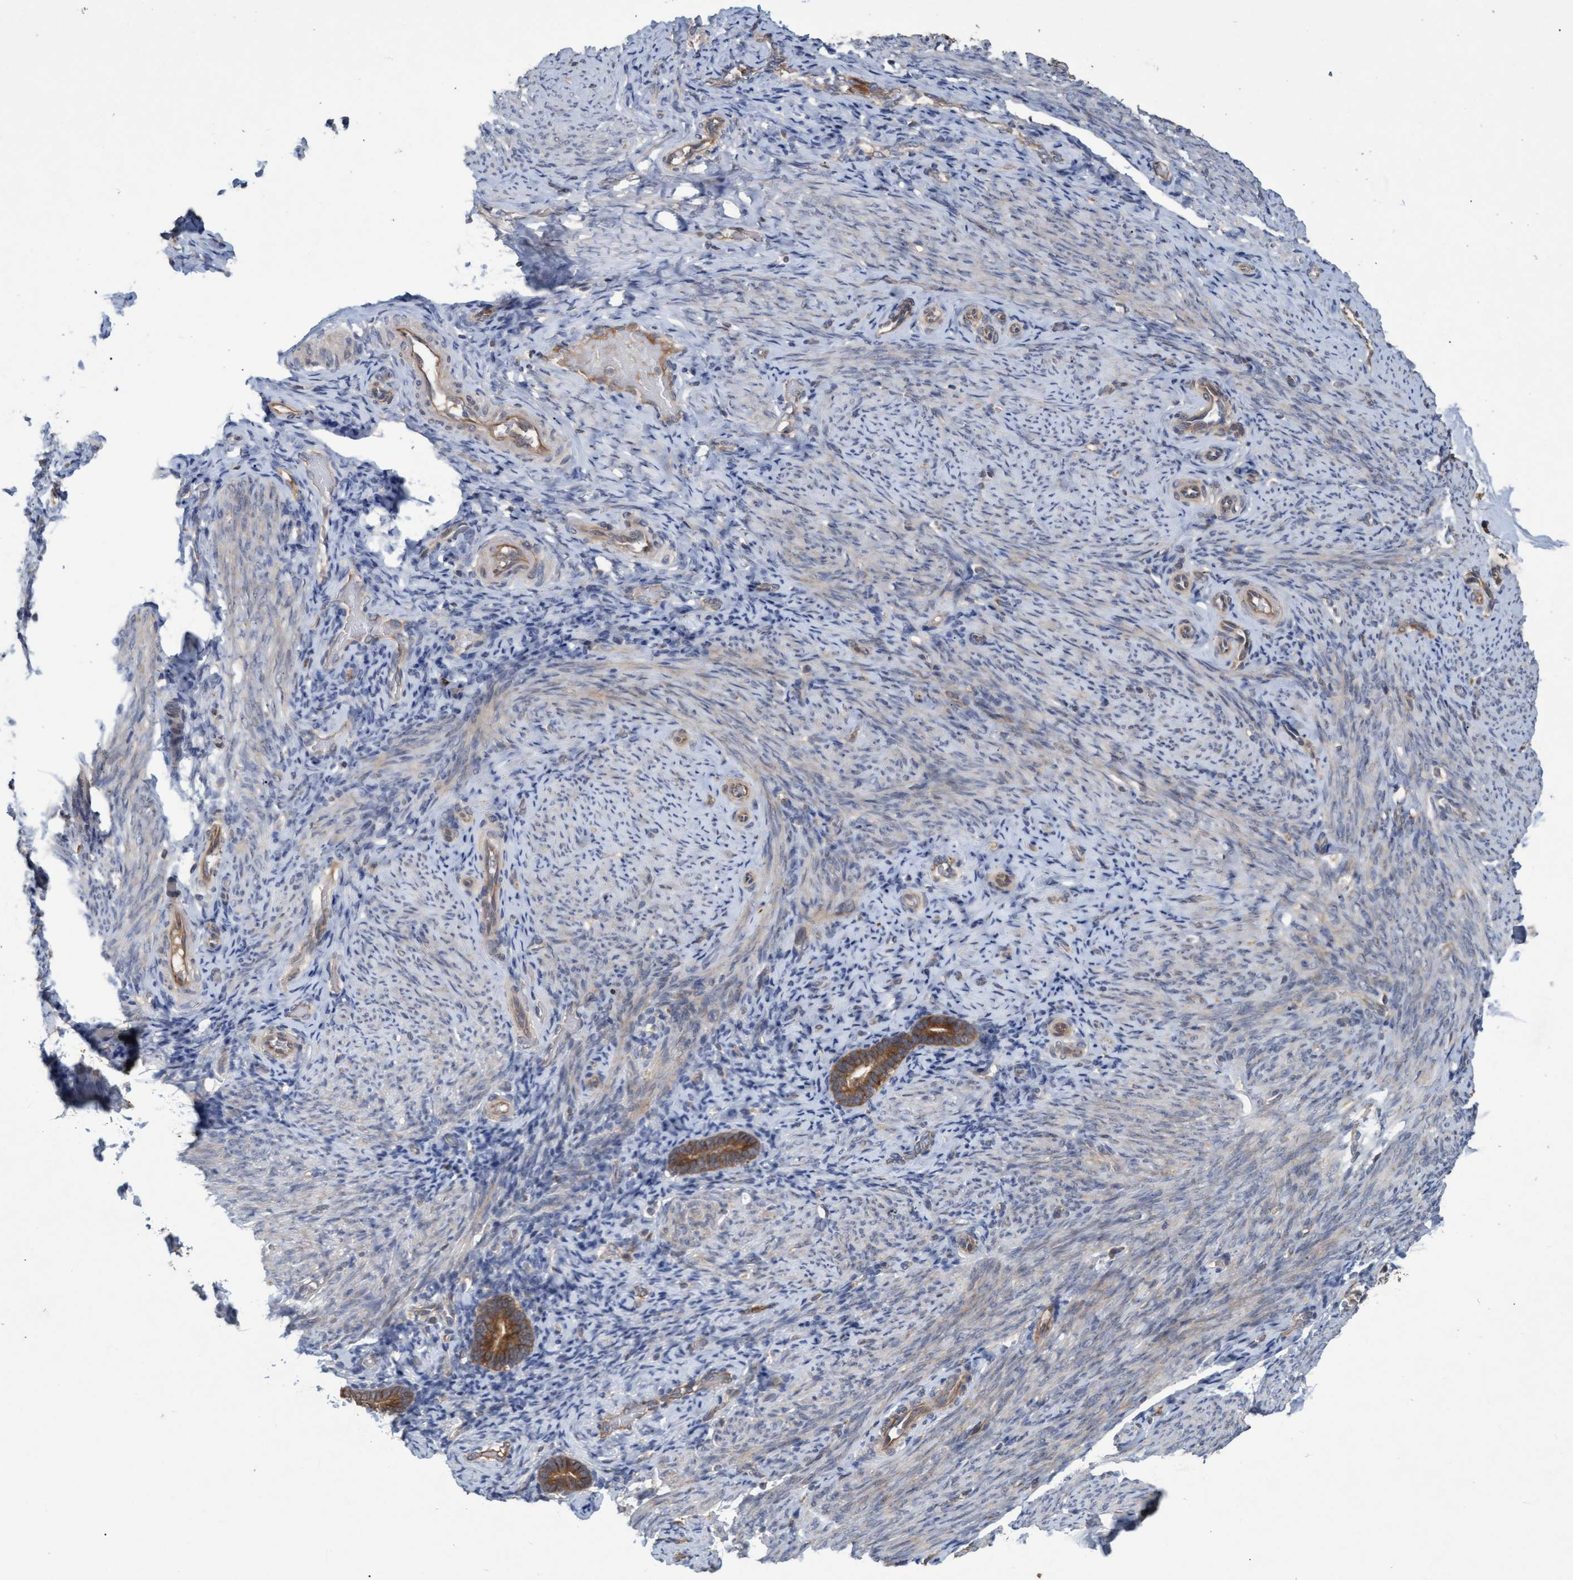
{"staining": {"intensity": "weak", "quantity": "25%-75%", "location": "cytoplasmic/membranous,nuclear"}, "tissue": "endometrium", "cell_type": "Cells in endometrial stroma", "image_type": "normal", "snomed": [{"axis": "morphology", "description": "Normal tissue, NOS"}, {"axis": "topography", "description": "Endometrium"}], "caption": "Protein analysis of unremarkable endometrium displays weak cytoplasmic/membranous,nuclear expression in about 25%-75% of cells in endometrial stroma.", "gene": "PSMB6", "patient": {"sex": "female", "age": 51}}